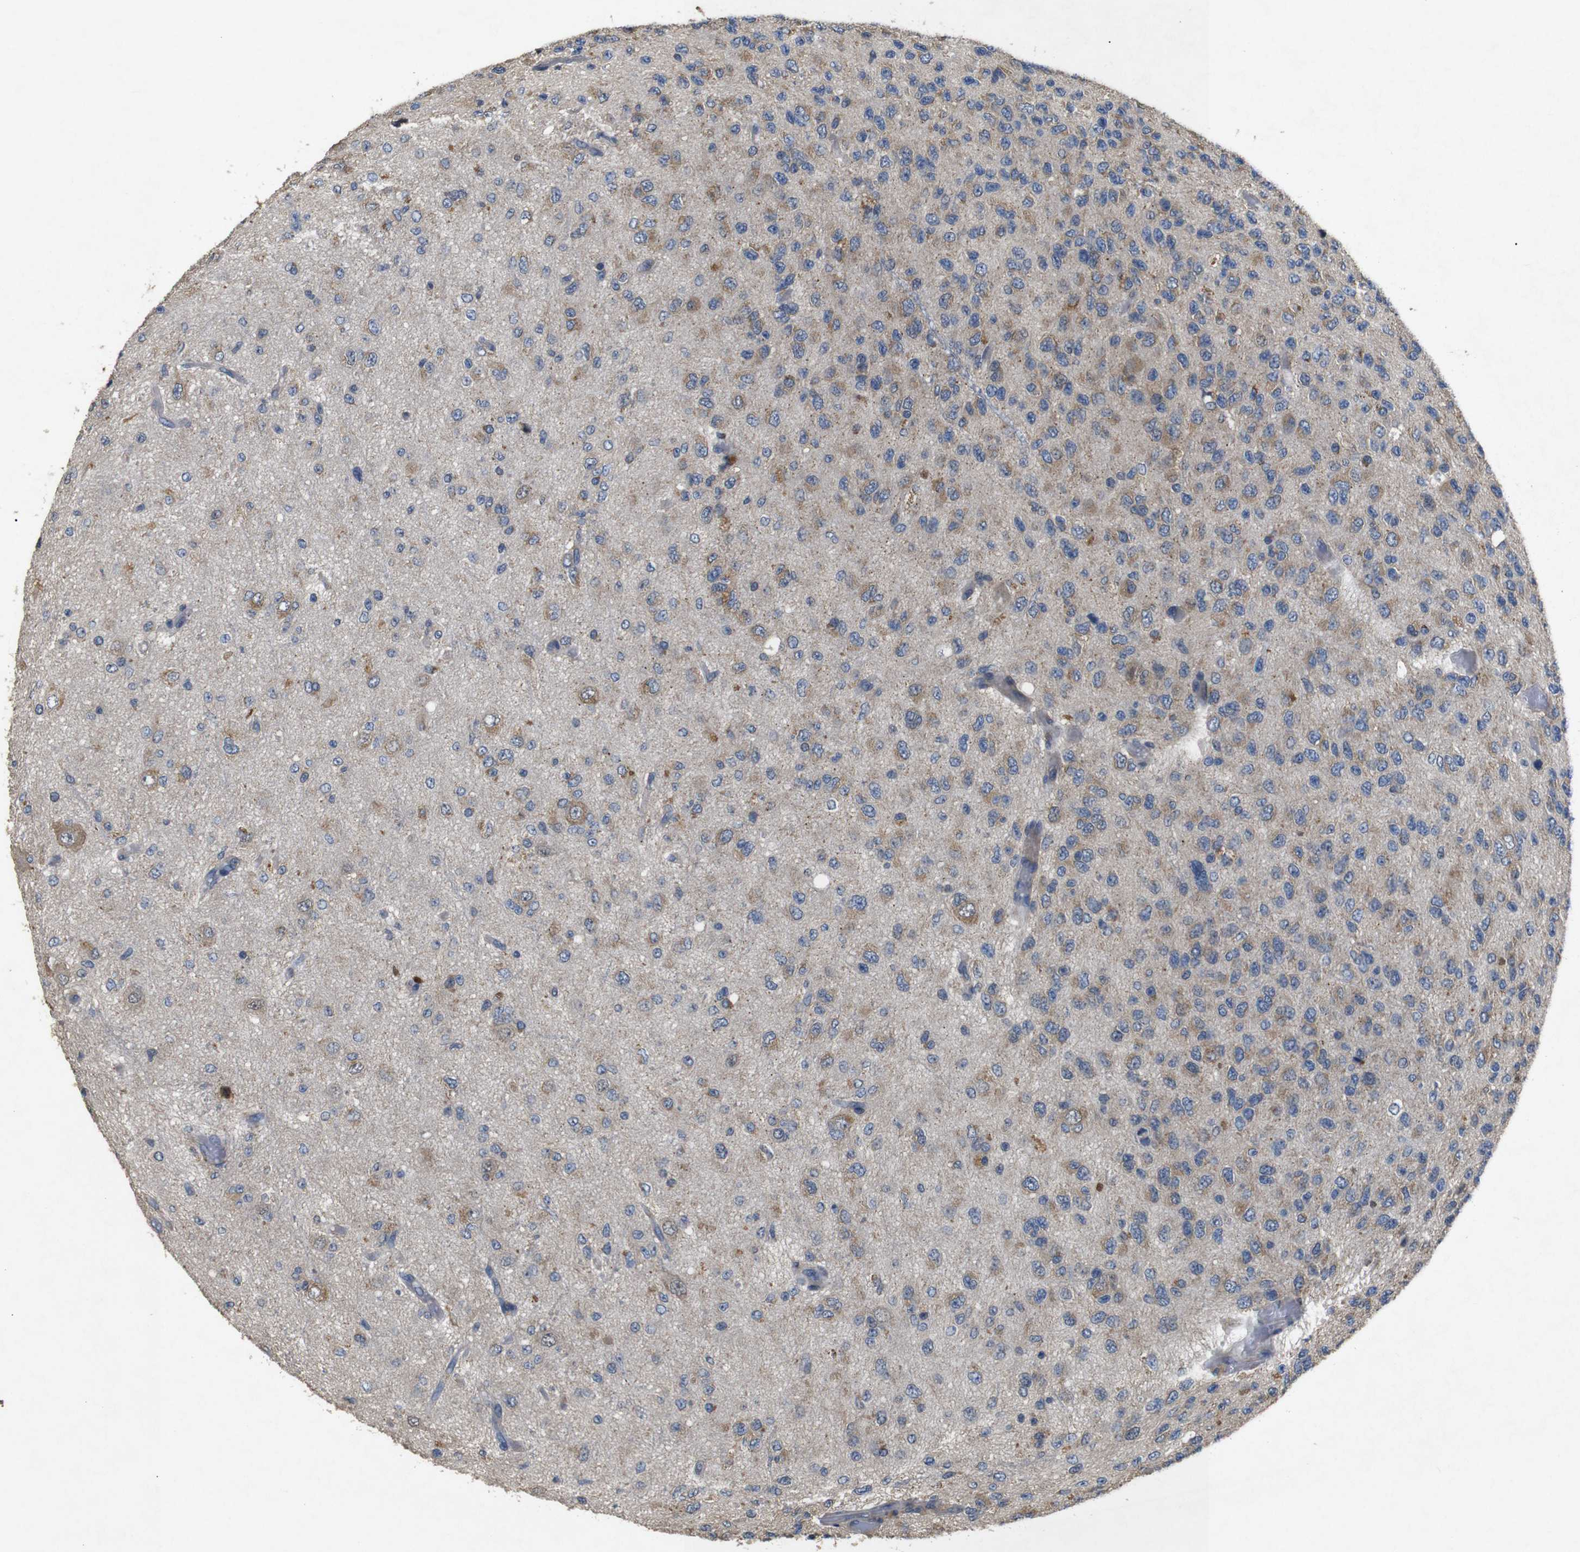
{"staining": {"intensity": "moderate", "quantity": "25%-75%", "location": "cytoplasmic/membranous"}, "tissue": "glioma", "cell_type": "Tumor cells", "image_type": "cancer", "snomed": [{"axis": "morphology", "description": "Glioma, malignant, High grade"}, {"axis": "topography", "description": "pancreas cauda"}], "caption": "The micrograph demonstrates staining of malignant glioma (high-grade), revealing moderate cytoplasmic/membranous protein positivity (brown color) within tumor cells.", "gene": "BNIP3", "patient": {"sex": "male", "age": 60}}